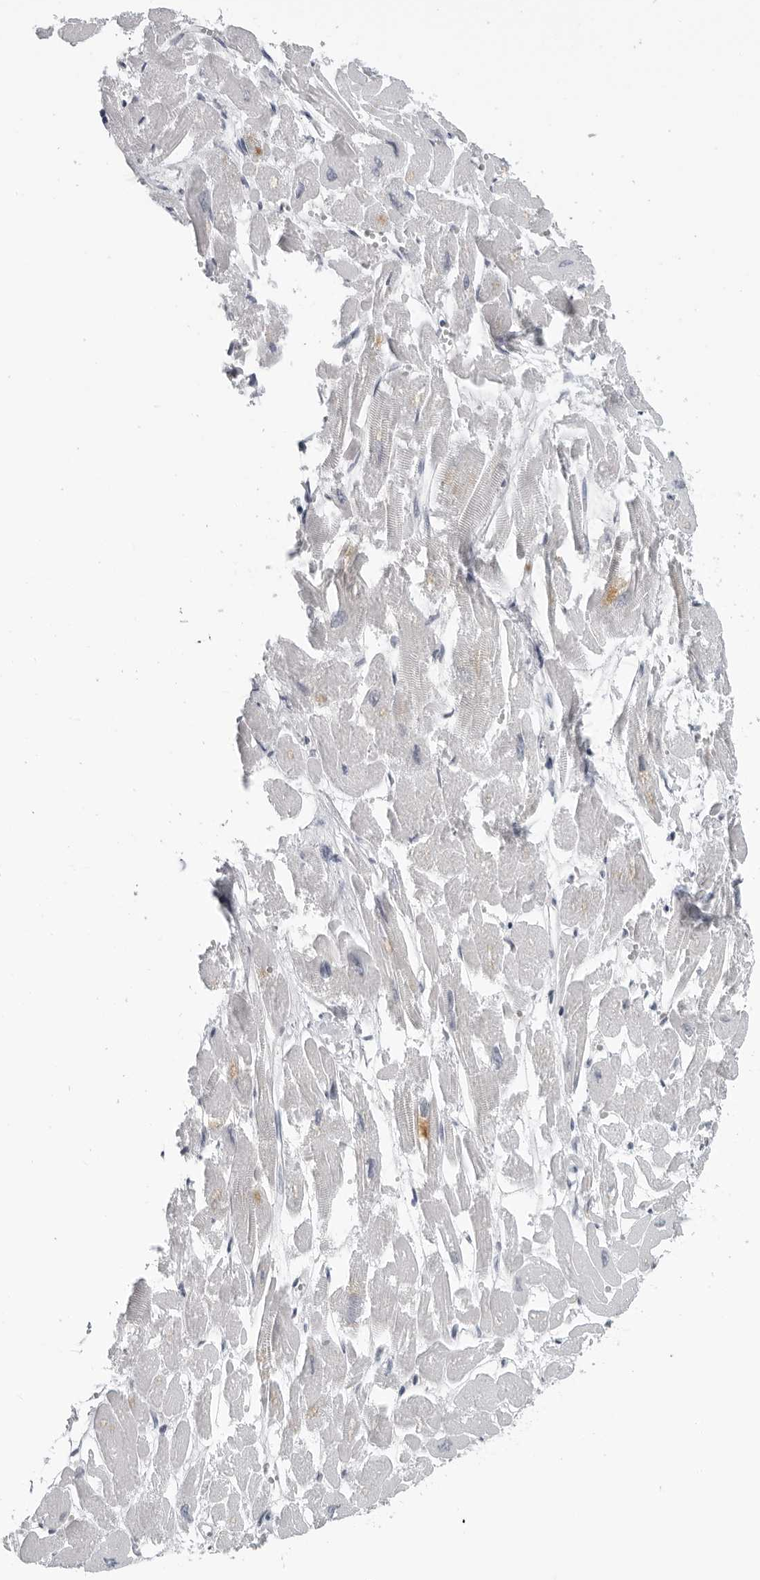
{"staining": {"intensity": "weak", "quantity": "25%-75%", "location": "cytoplasmic/membranous"}, "tissue": "heart muscle", "cell_type": "Cardiomyocytes", "image_type": "normal", "snomed": [{"axis": "morphology", "description": "Normal tissue, NOS"}, {"axis": "topography", "description": "Heart"}], "caption": "An image of heart muscle stained for a protein demonstrates weak cytoplasmic/membranous brown staining in cardiomyocytes.", "gene": "OPLAH", "patient": {"sex": "male", "age": 54}}